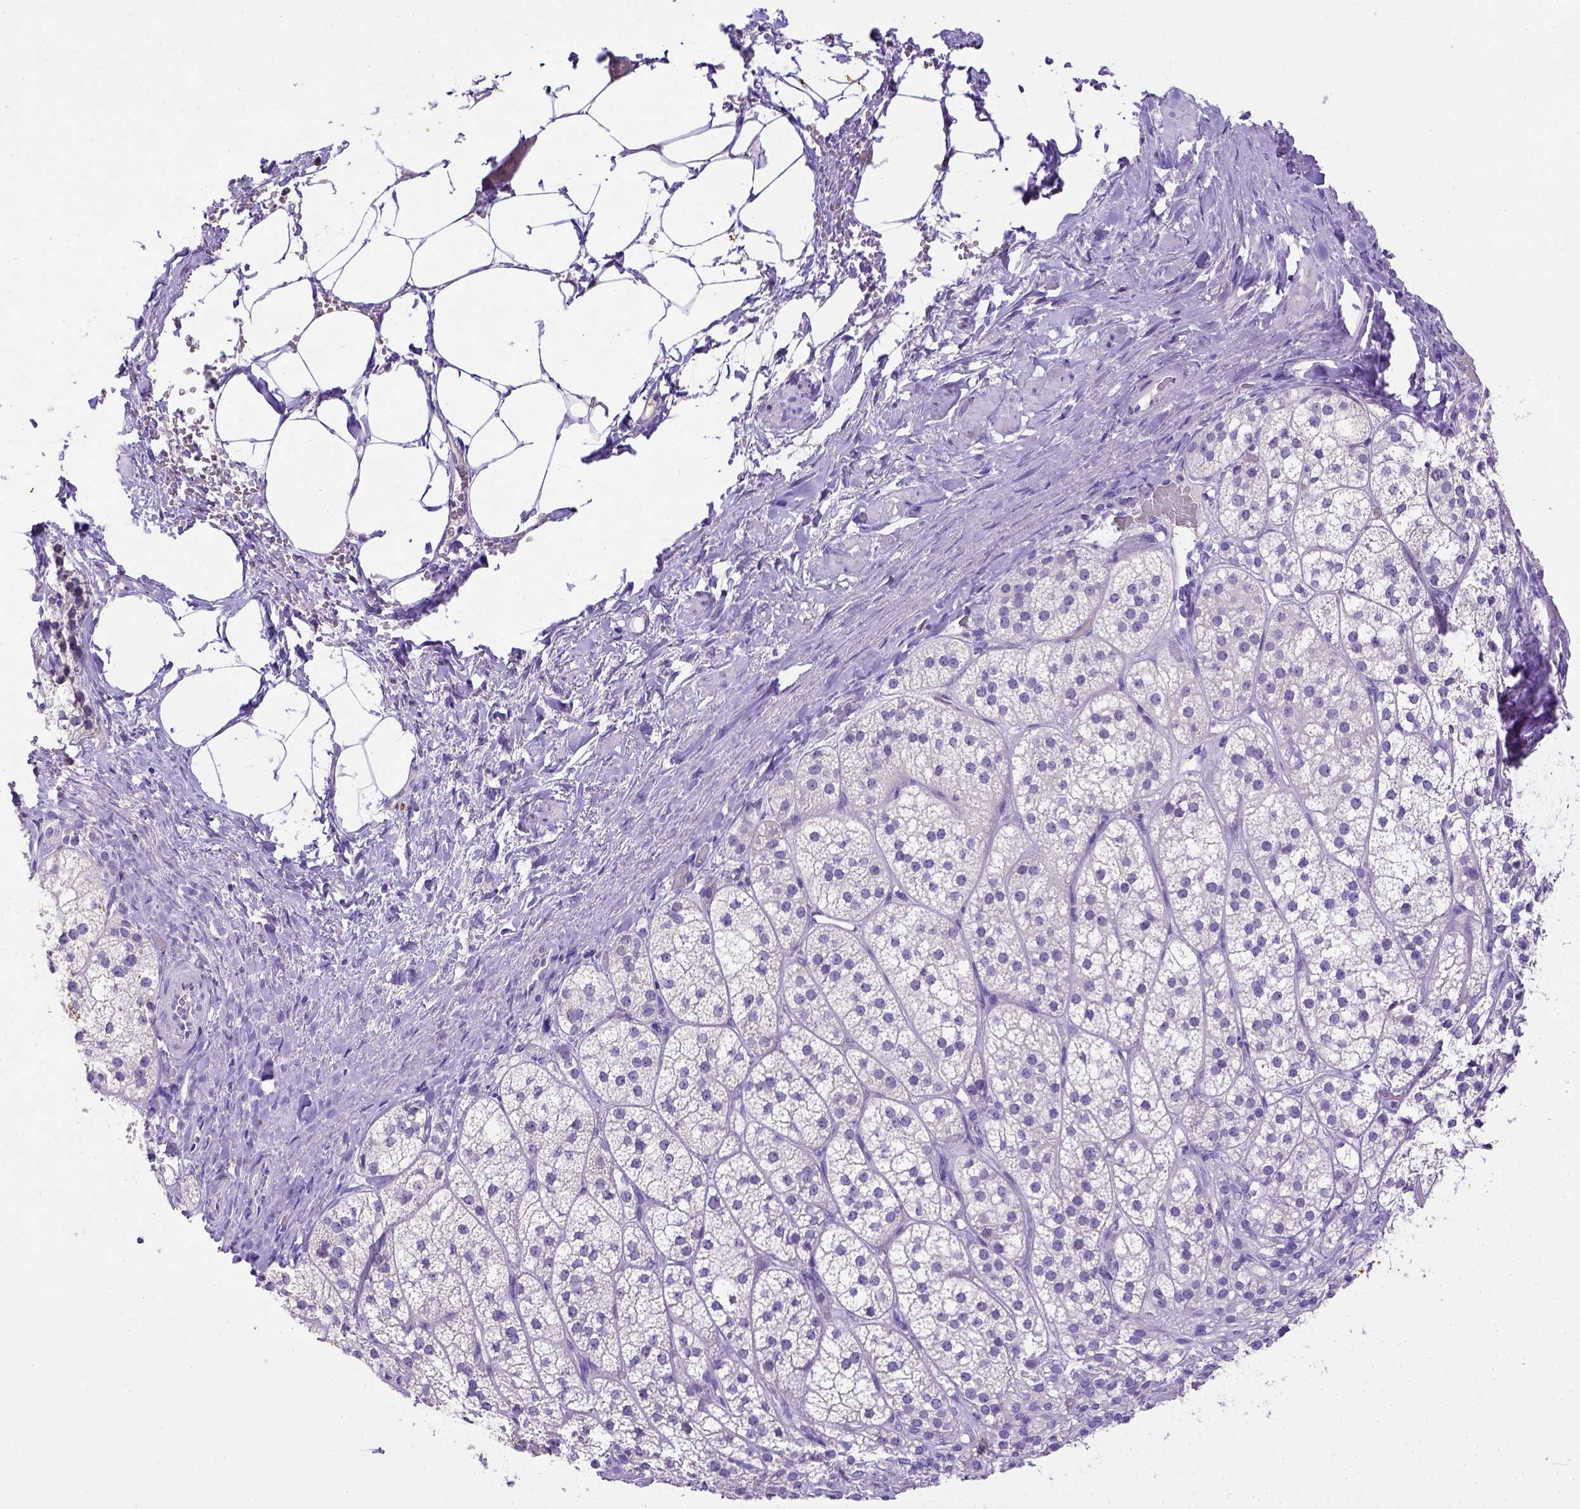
{"staining": {"intensity": "moderate", "quantity": "<25%", "location": "cytoplasmic/membranous"}, "tissue": "adrenal gland", "cell_type": "Glandular cells", "image_type": "normal", "snomed": [{"axis": "morphology", "description": "Normal tissue, NOS"}, {"axis": "topography", "description": "Adrenal gland"}], "caption": "The photomicrograph exhibits immunohistochemical staining of benign adrenal gland. There is moderate cytoplasmic/membranous expression is present in approximately <25% of glandular cells.", "gene": "B3GAT1", "patient": {"sex": "female", "age": 60}}